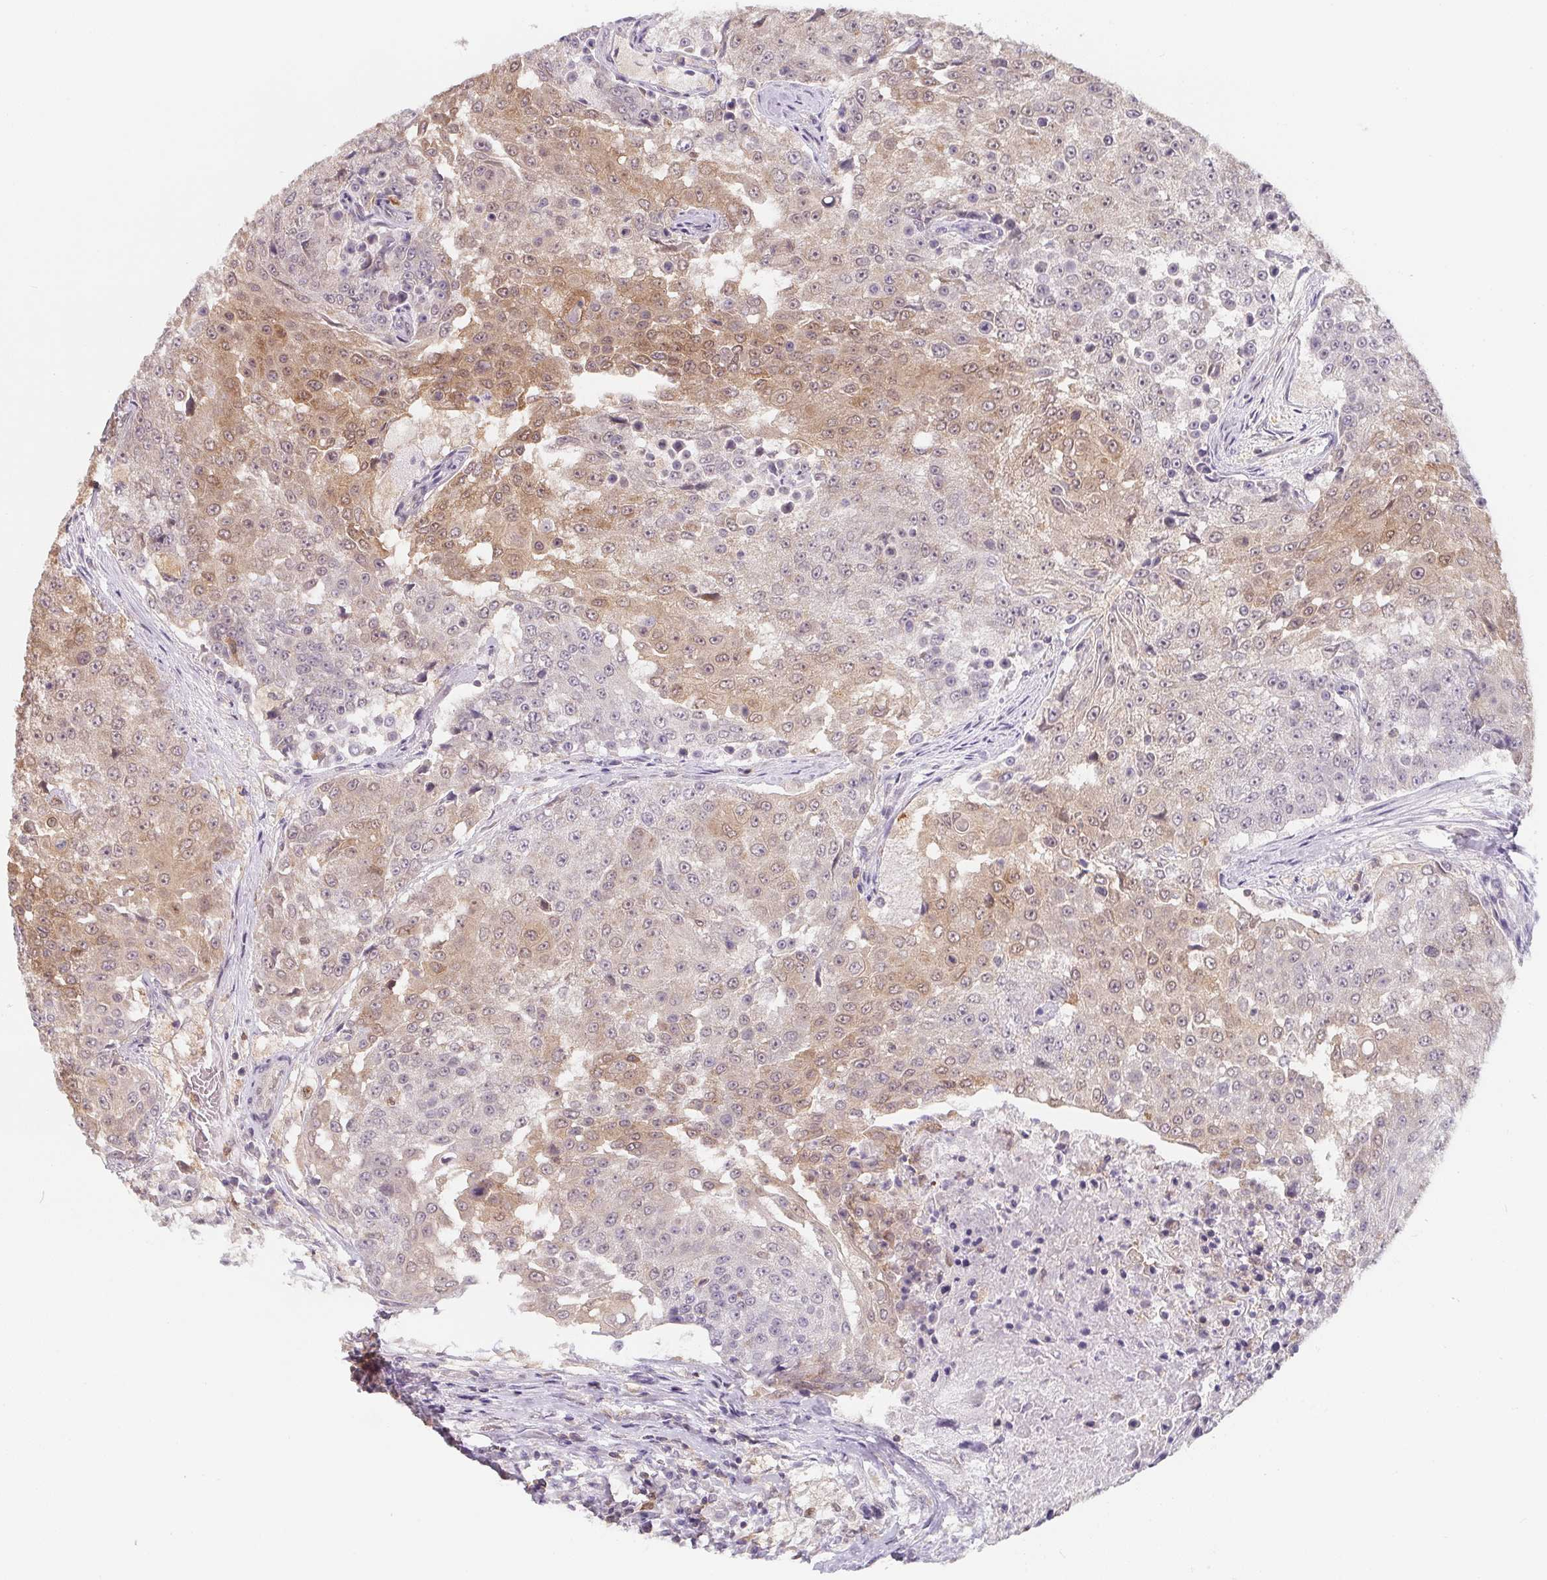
{"staining": {"intensity": "weak", "quantity": "25%-75%", "location": "cytoplasmic/membranous,nuclear"}, "tissue": "urothelial cancer", "cell_type": "Tumor cells", "image_type": "cancer", "snomed": [{"axis": "morphology", "description": "Urothelial carcinoma, High grade"}, {"axis": "topography", "description": "Urinary bladder"}], "caption": "The histopathology image shows a brown stain indicating the presence of a protein in the cytoplasmic/membranous and nuclear of tumor cells in high-grade urothelial carcinoma. (brown staining indicates protein expression, while blue staining denotes nuclei).", "gene": "ANKRD13A", "patient": {"sex": "female", "age": 63}}